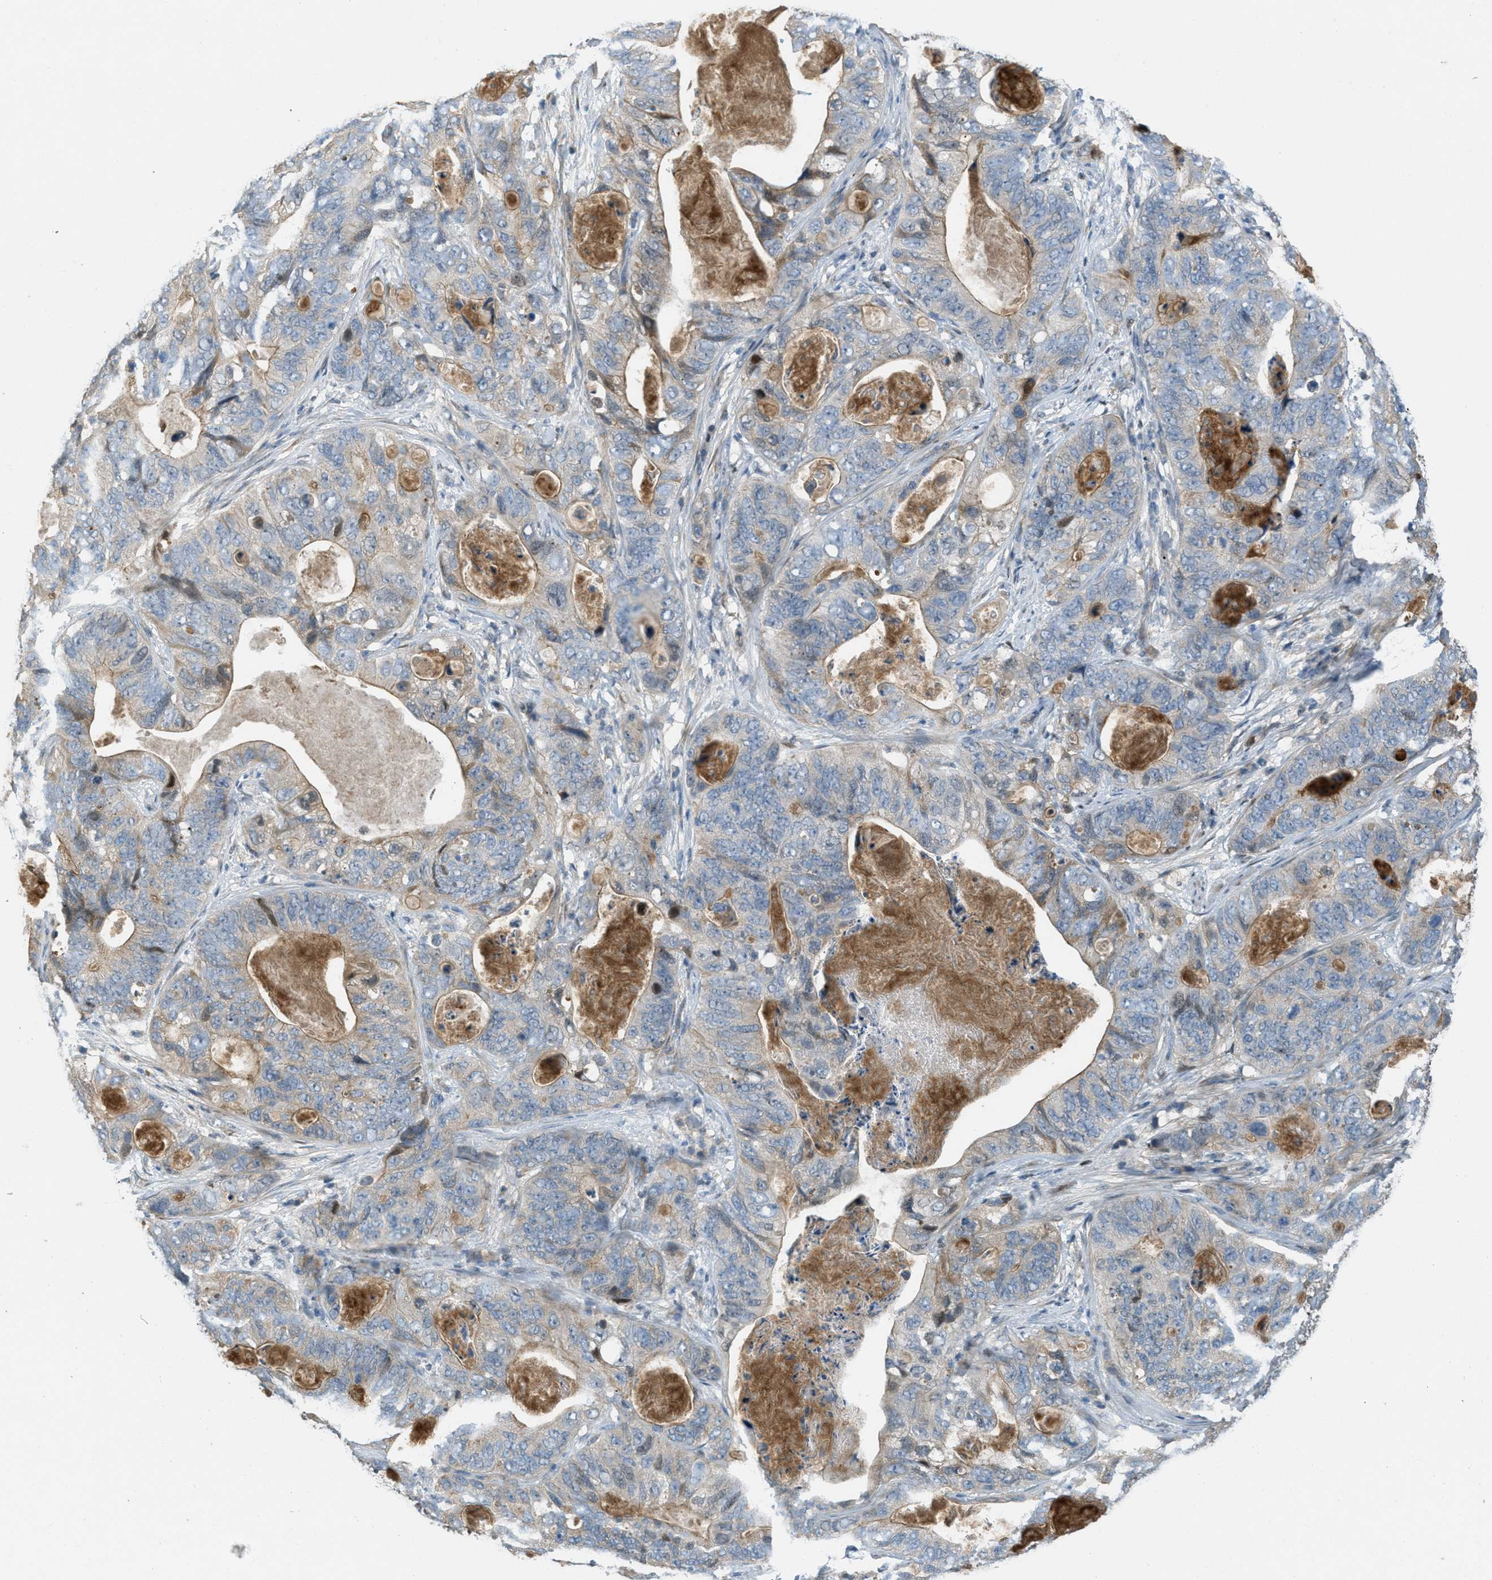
{"staining": {"intensity": "weak", "quantity": "<25%", "location": "cytoplasmic/membranous"}, "tissue": "stomach cancer", "cell_type": "Tumor cells", "image_type": "cancer", "snomed": [{"axis": "morphology", "description": "Adenocarcinoma, NOS"}, {"axis": "topography", "description": "Stomach"}], "caption": "Stomach adenocarcinoma was stained to show a protein in brown. There is no significant staining in tumor cells. (DAB (3,3'-diaminobenzidine) immunohistochemistry with hematoxylin counter stain).", "gene": "ADCY6", "patient": {"sex": "female", "age": 89}}